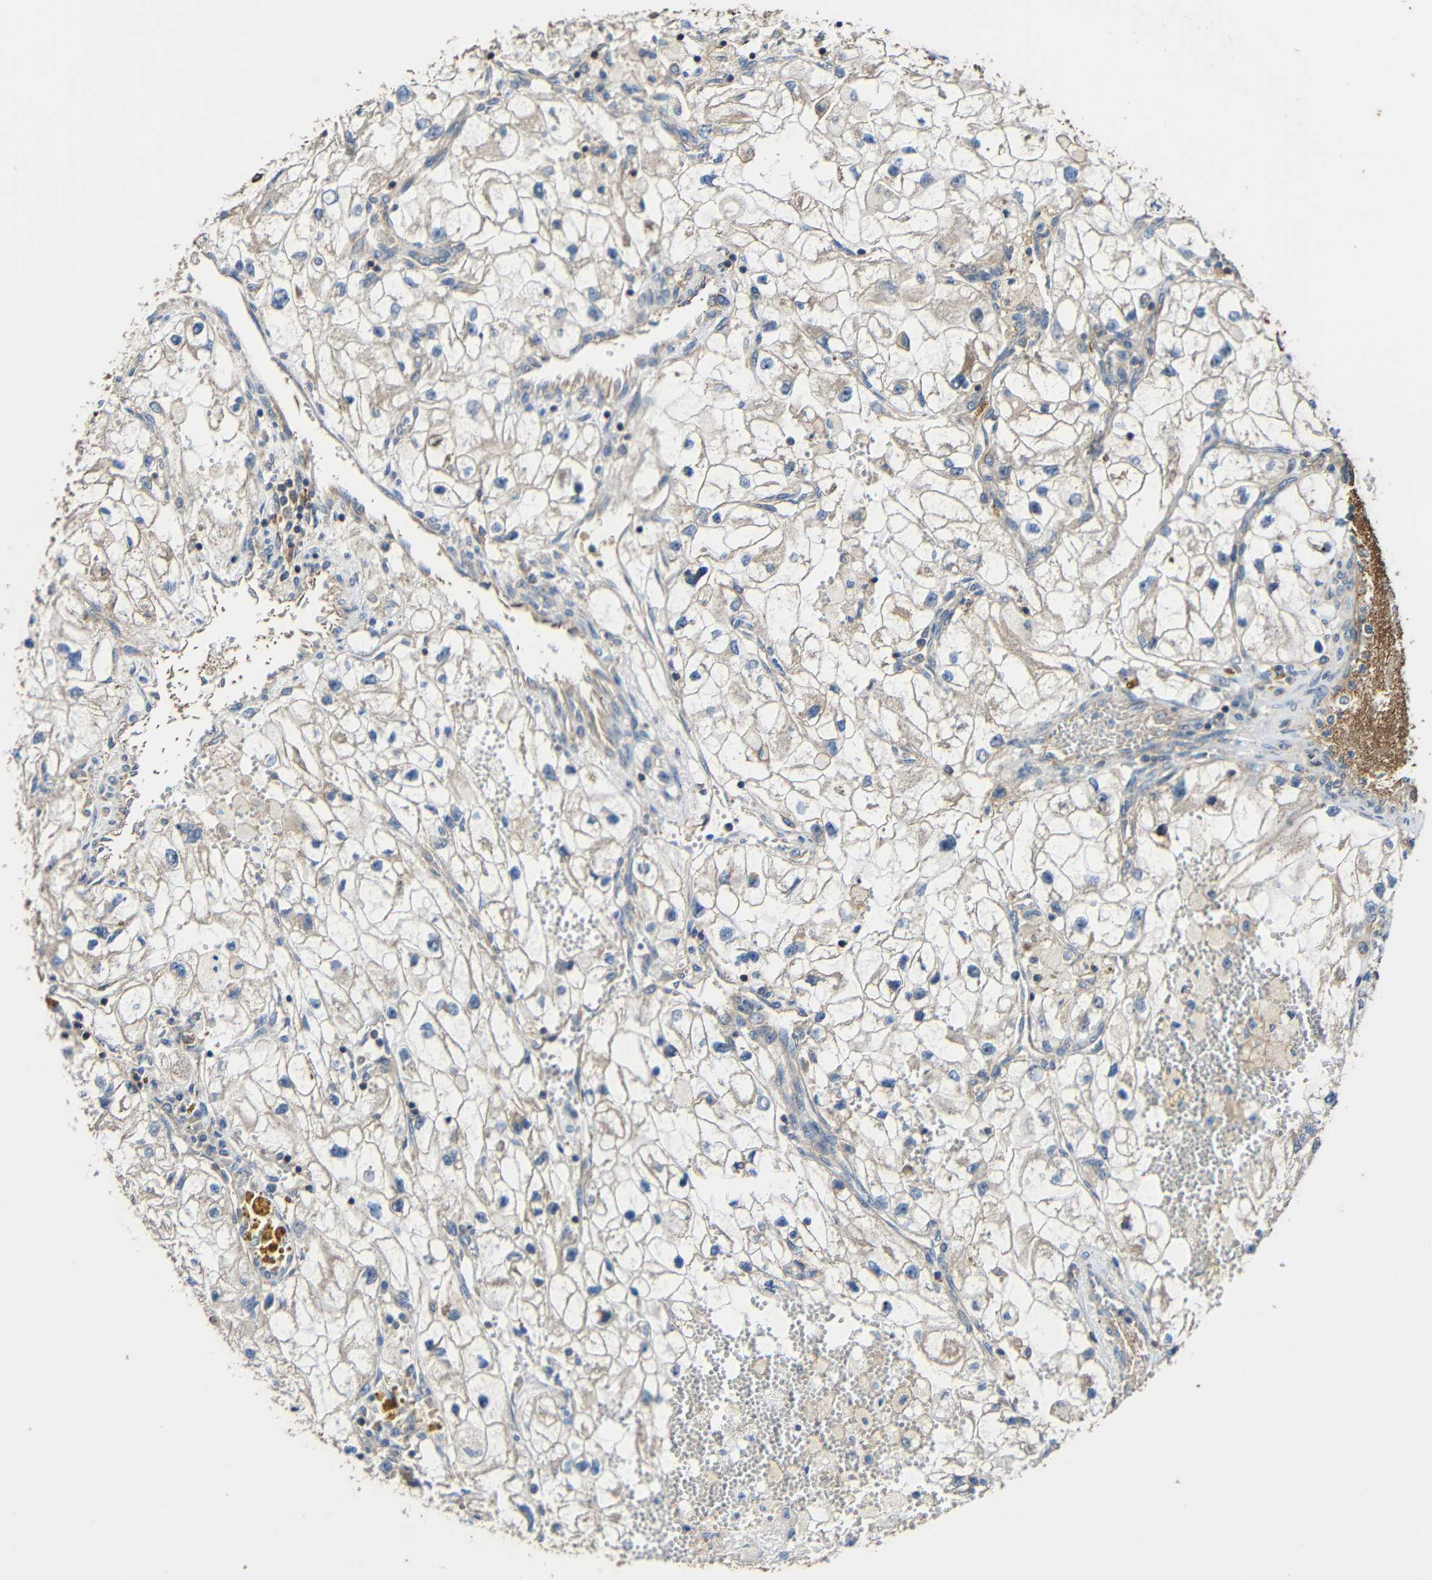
{"staining": {"intensity": "negative", "quantity": "none", "location": "none"}, "tissue": "renal cancer", "cell_type": "Tumor cells", "image_type": "cancer", "snomed": [{"axis": "morphology", "description": "Adenocarcinoma, NOS"}, {"axis": "topography", "description": "Kidney"}], "caption": "This is an immunohistochemistry photomicrograph of human renal adenocarcinoma. There is no expression in tumor cells.", "gene": "RHOT2", "patient": {"sex": "female", "age": 70}}